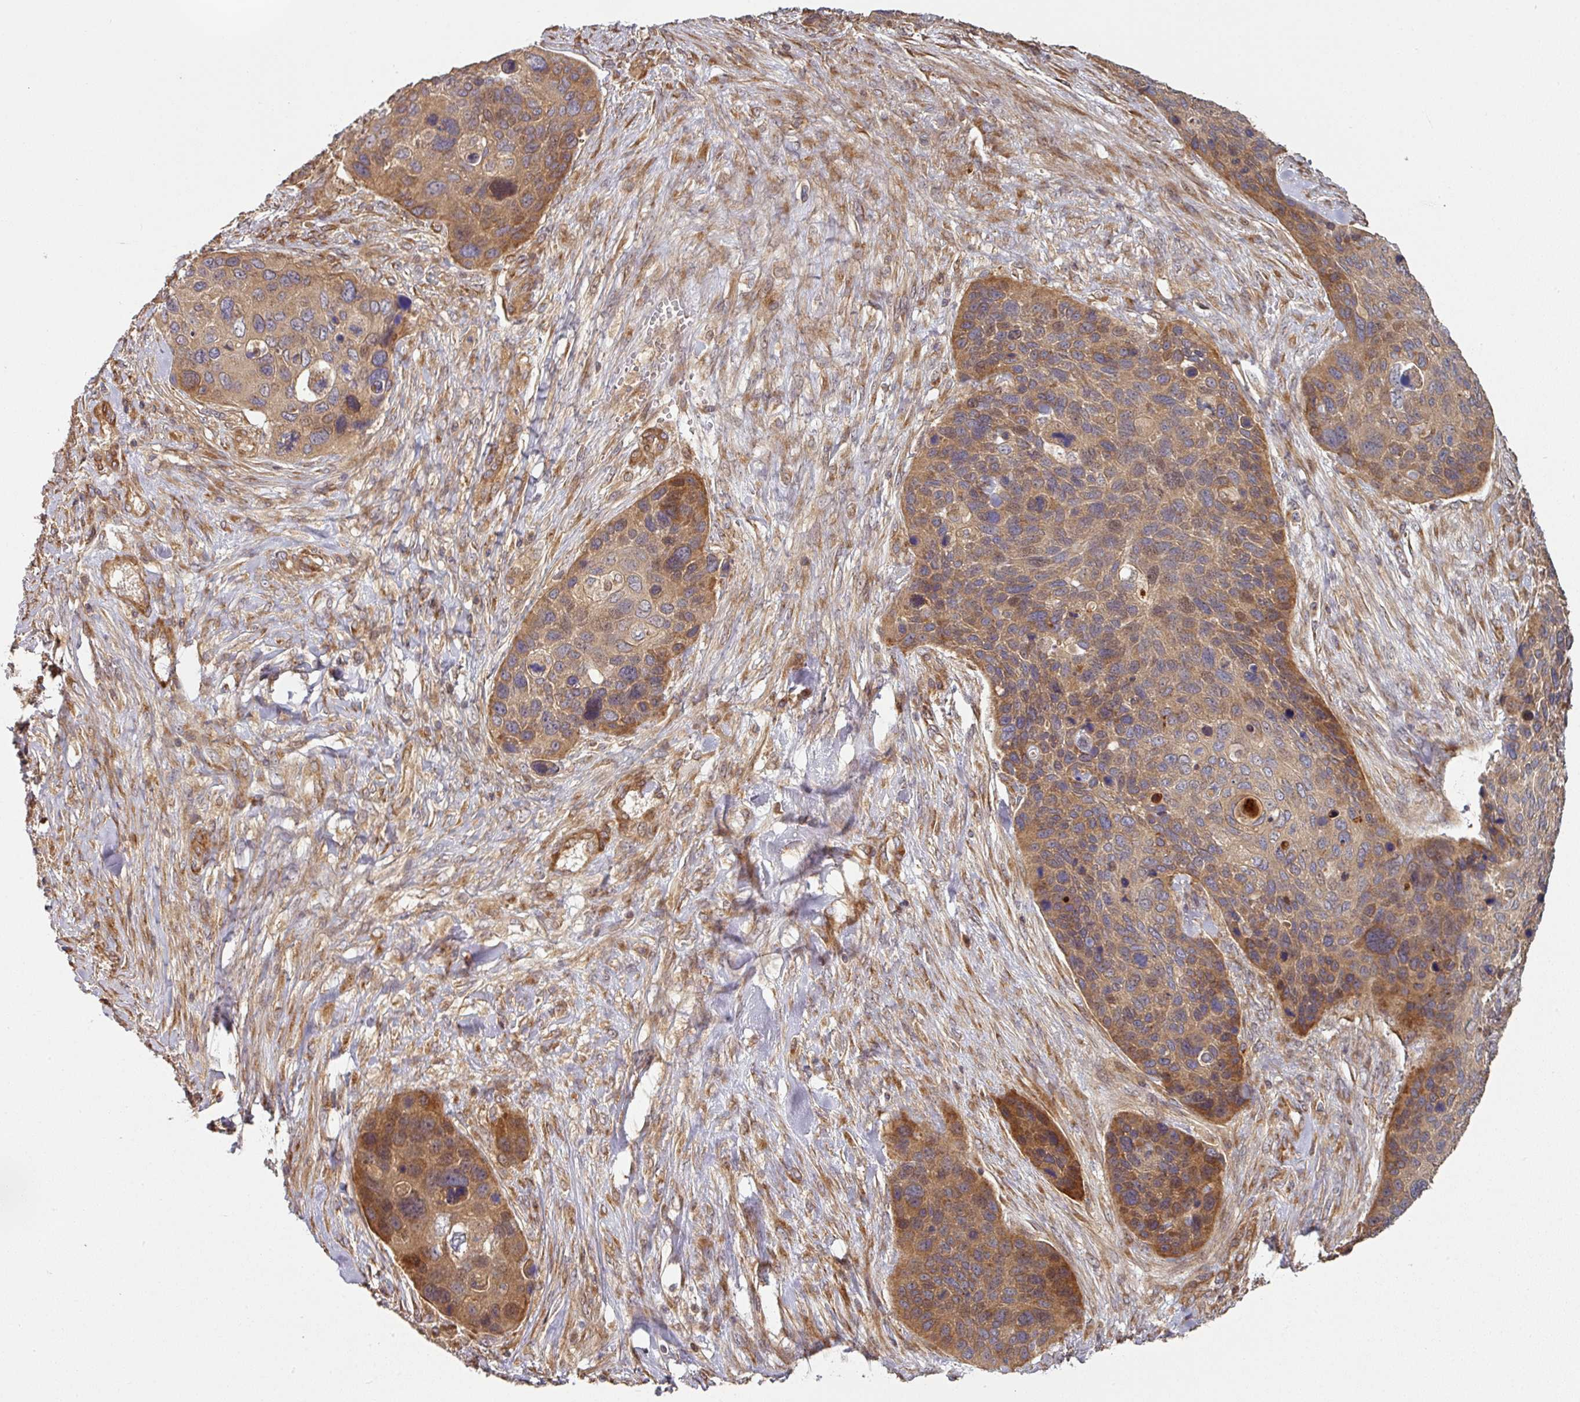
{"staining": {"intensity": "moderate", "quantity": "25%-75%", "location": "cytoplasmic/membranous"}, "tissue": "skin cancer", "cell_type": "Tumor cells", "image_type": "cancer", "snomed": [{"axis": "morphology", "description": "Basal cell carcinoma"}, {"axis": "topography", "description": "Skin"}], "caption": "Immunohistochemical staining of human skin cancer displays medium levels of moderate cytoplasmic/membranous protein positivity in approximately 25%-75% of tumor cells.", "gene": "SIK1", "patient": {"sex": "female", "age": 74}}